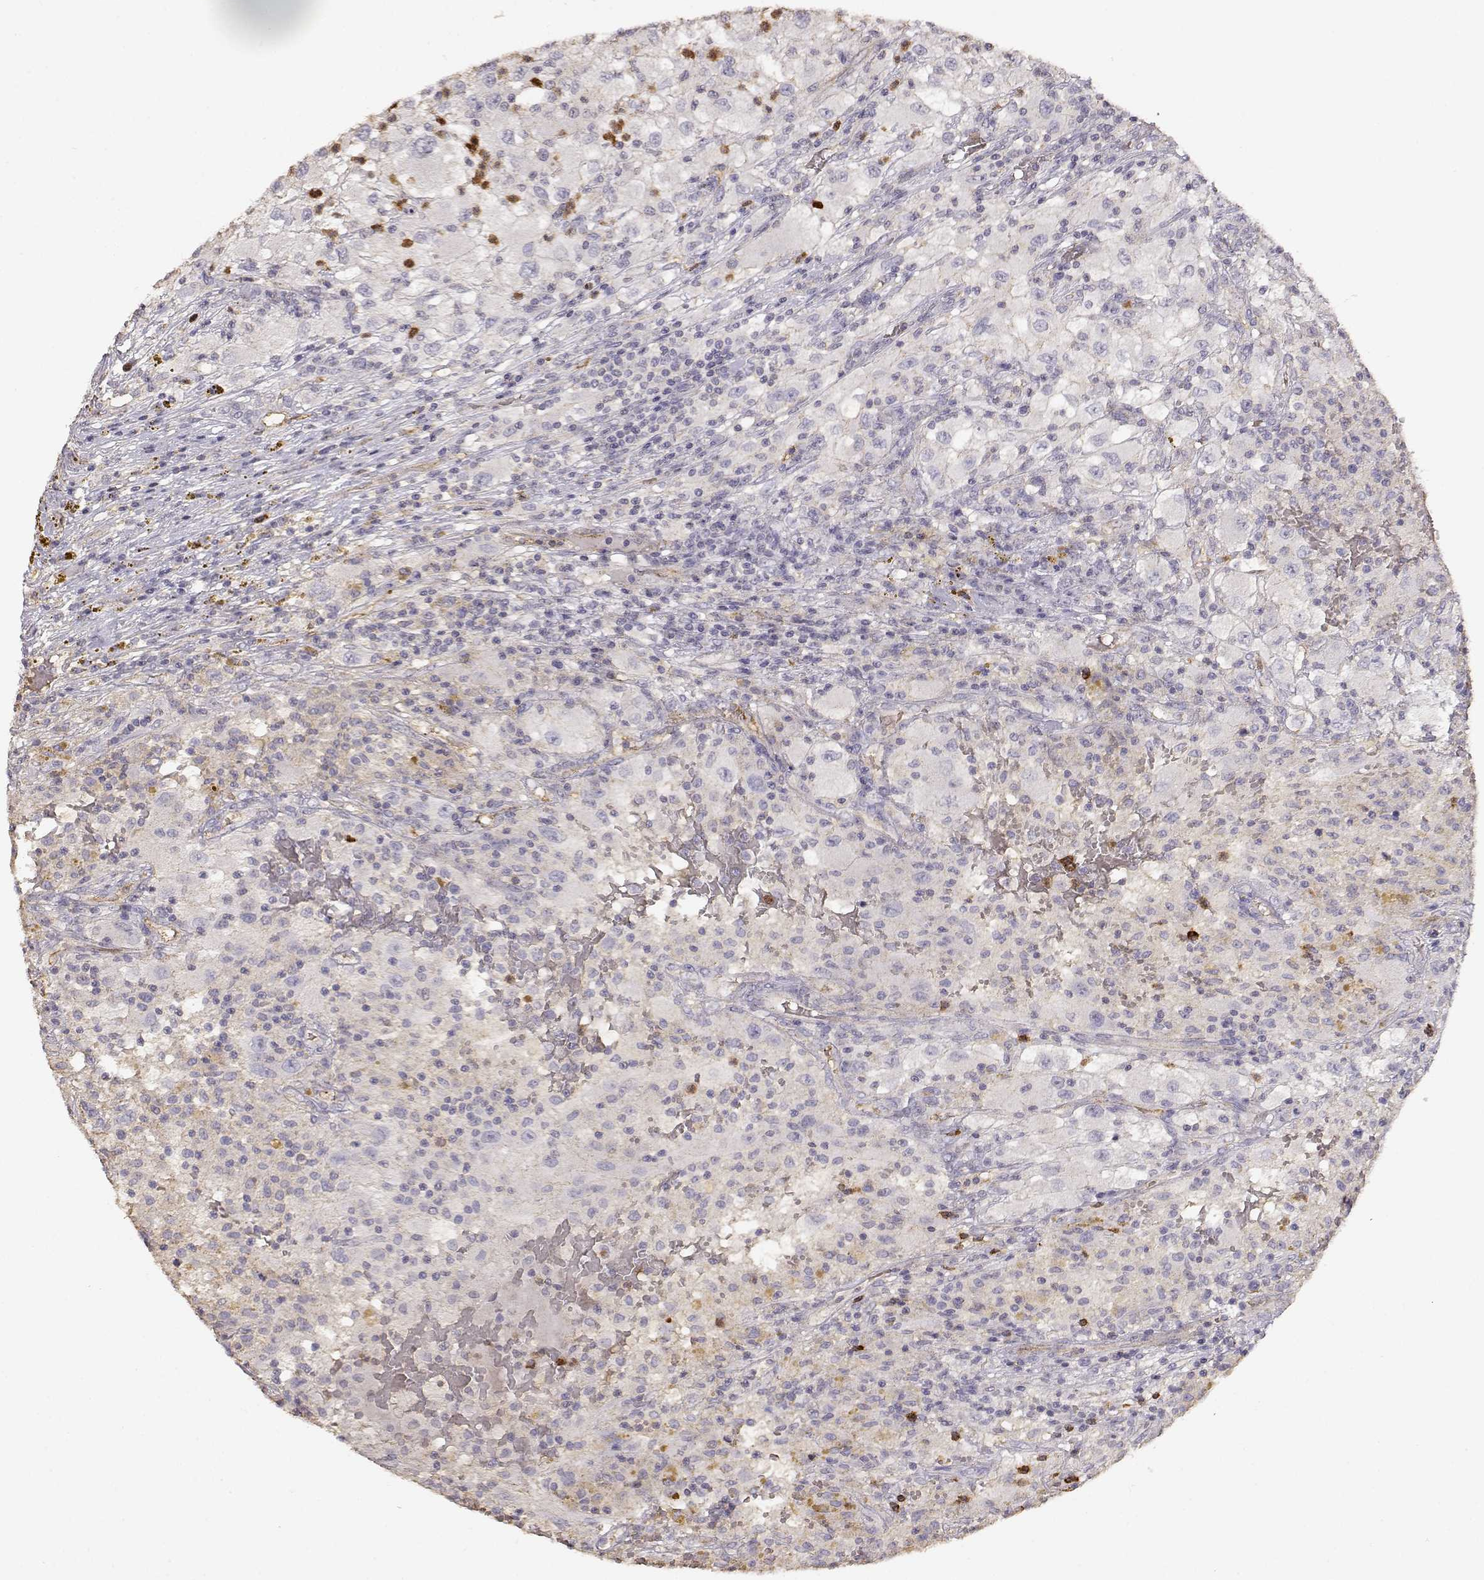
{"staining": {"intensity": "negative", "quantity": "none", "location": "none"}, "tissue": "renal cancer", "cell_type": "Tumor cells", "image_type": "cancer", "snomed": [{"axis": "morphology", "description": "Adenocarcinoma, NOS"}, {"axis": "topography", "description": "Kidney"}], "caption": "High magnification brightfield microscopy of renal cancer stained with DAB (3,3'-diaminobenzidine) (brown) and counterstained with hematoxylin (blue): tumor cells show no significant expression.", "gene": "TNFRSF10C", "patient": {"sex": "female", "age": 67}}